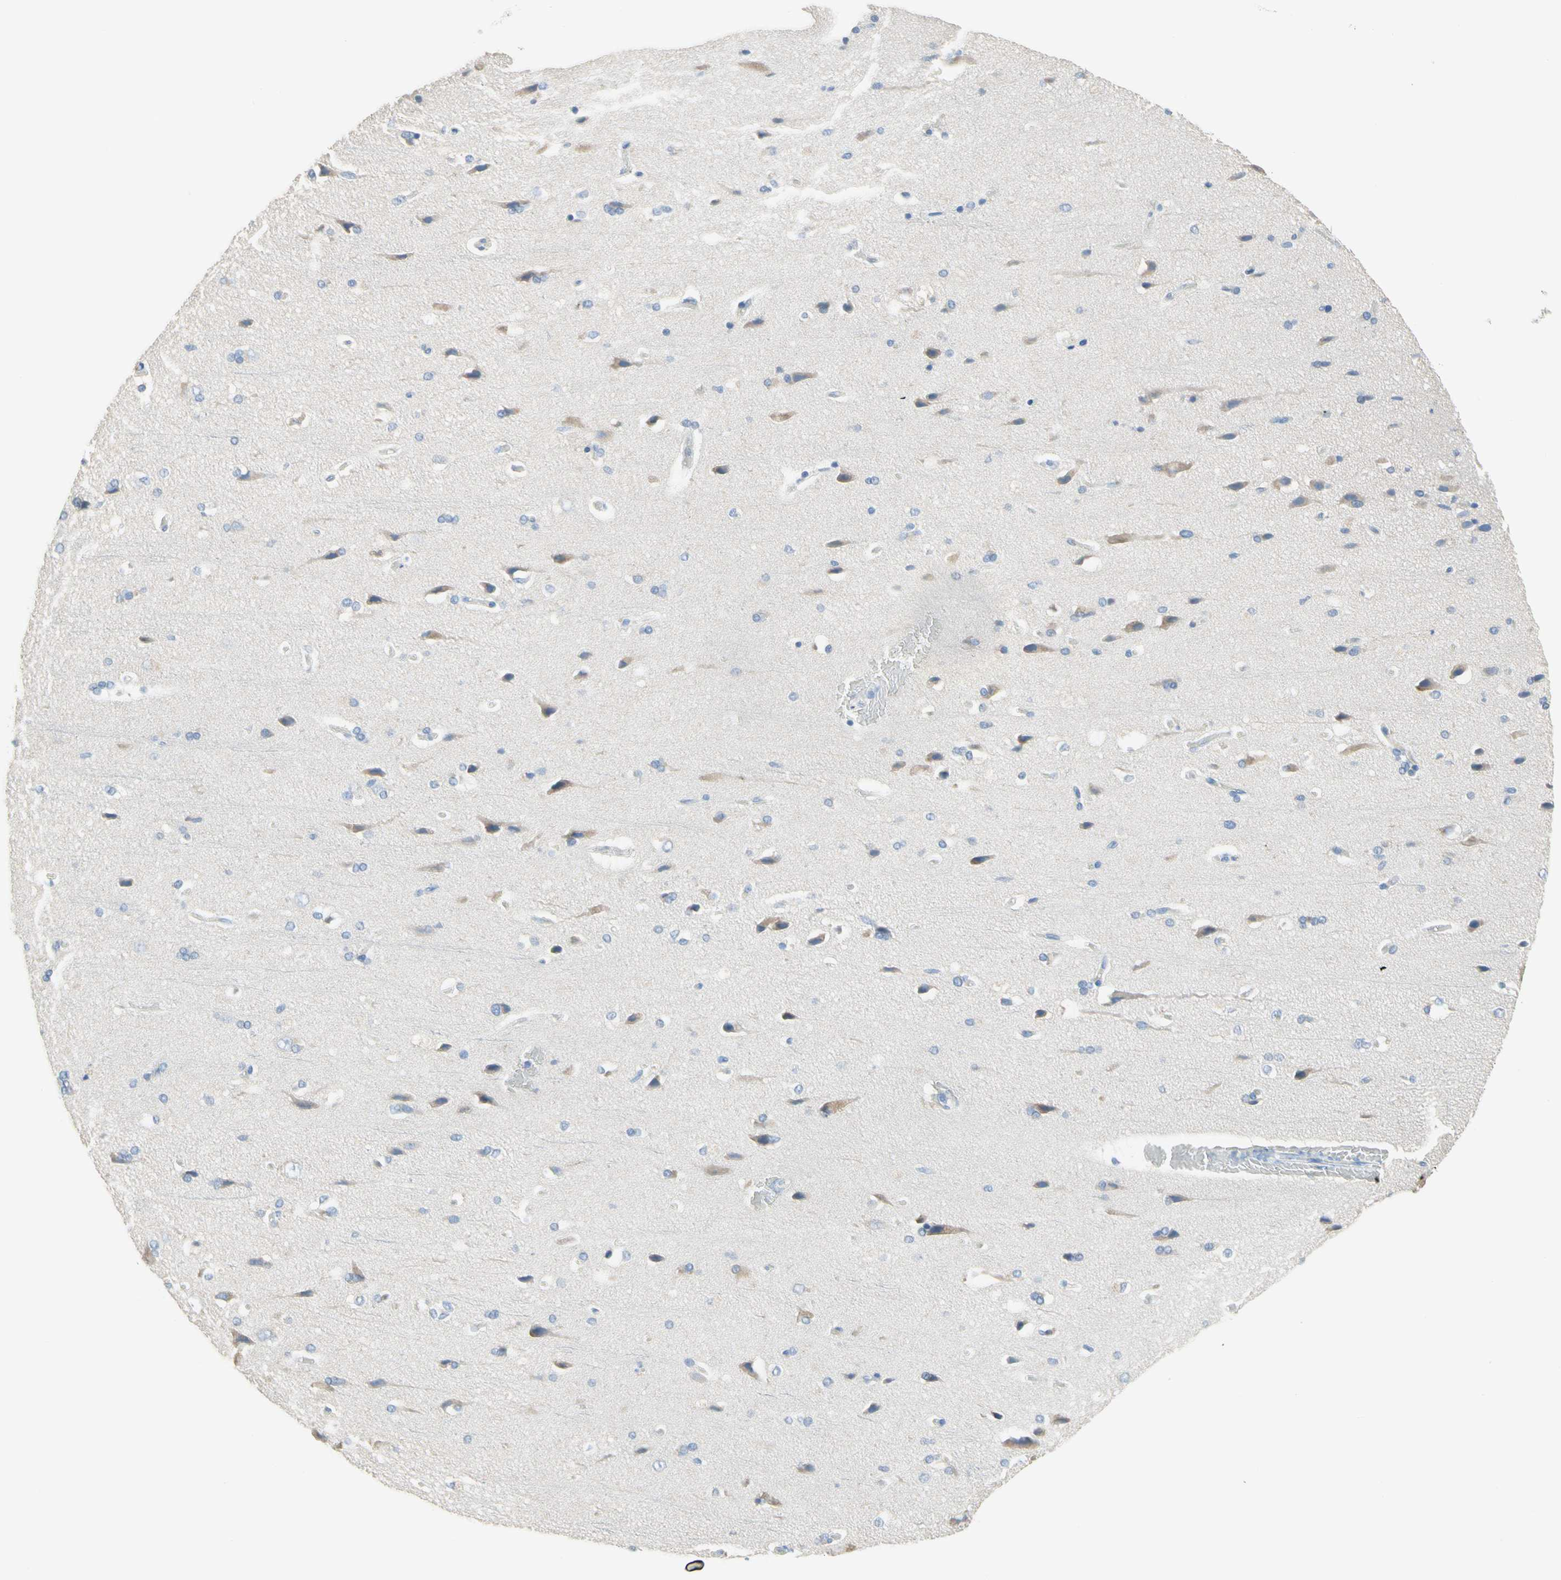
{"staining": {"intensity": "negative", "quantity": "none", "location": "none"}, "tissue": "cerebral cortex", "cell_type": "Endothelial cells", "image_type": "normal", "snomed": [{"axis": "morphology", "description": "Normal tissue, NOS"}, {"axis": "topography", "description": "Cerebral cortex"}], "caption": "Immunohistochemistry image of benign cerebral cortex stained for a protein (brown), which exhibits no staining in endothelial cells.", "gene": "NECTIN4", "patient": {"sex": "male", "age": 62}}